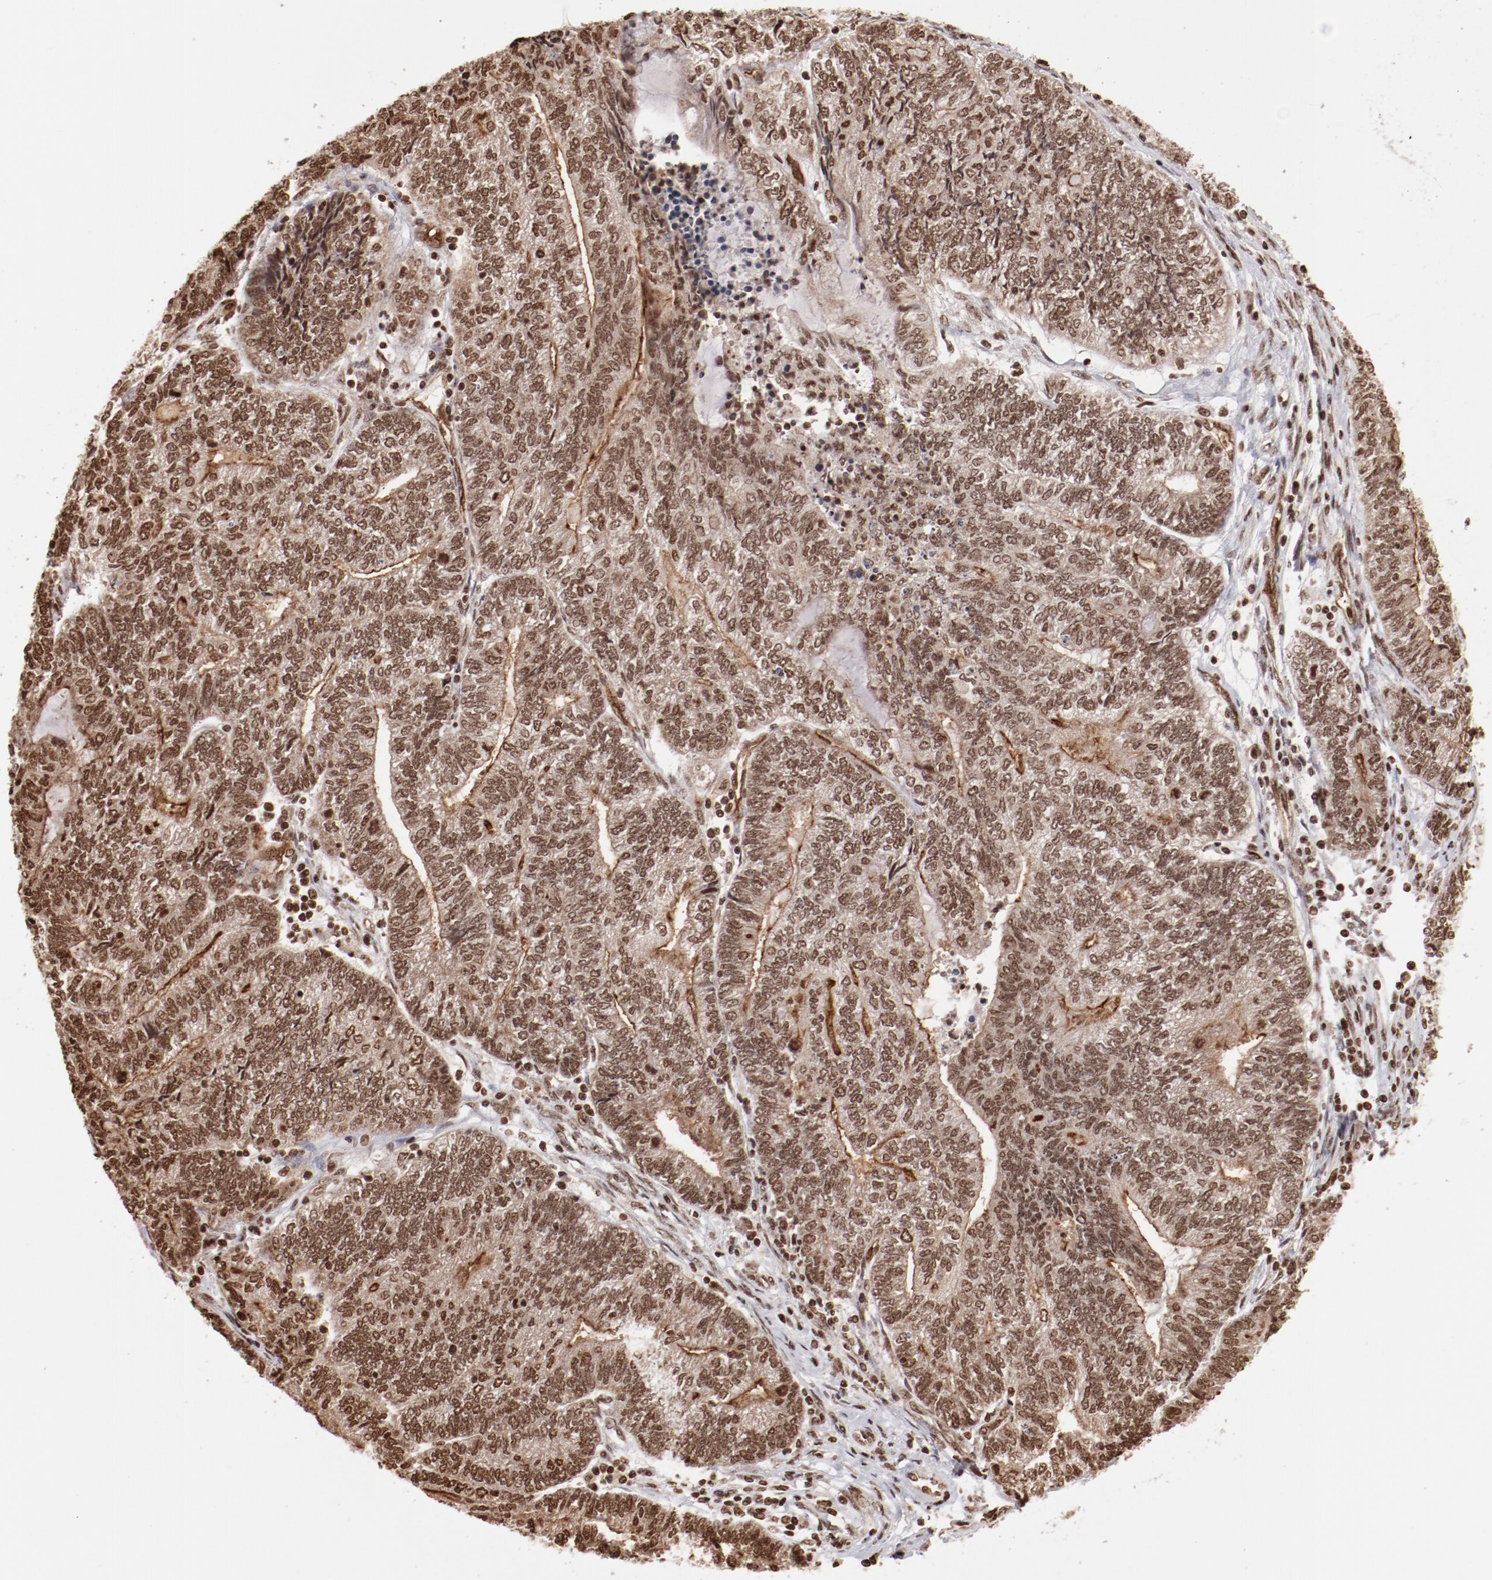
{"staining": {"intensity": "moderate", "quantity": ">75%", "location": "nuclear"}, "tissue": "endometrial cancer", "cell_type": "Tumor cells", "image_type": "cancer", "snomed": [{"axis": "morphology", "description": "Adenocarcinoma, NOS"}, {"axis": "topography", "description": "Uterus"}, {"axis": "topography", "description": "Endometrium"}], "caption": "Endometrial cancer (adenocarcinoma) stained with DAB (3,3'-diaminobenzidine) immunohistochemistry (IHC) exhibits medium levels of moderate nuclear expression in about >75% of tumor cells.", "gene": "ABL2", "patient": {"sex": "female", "age": 70}}